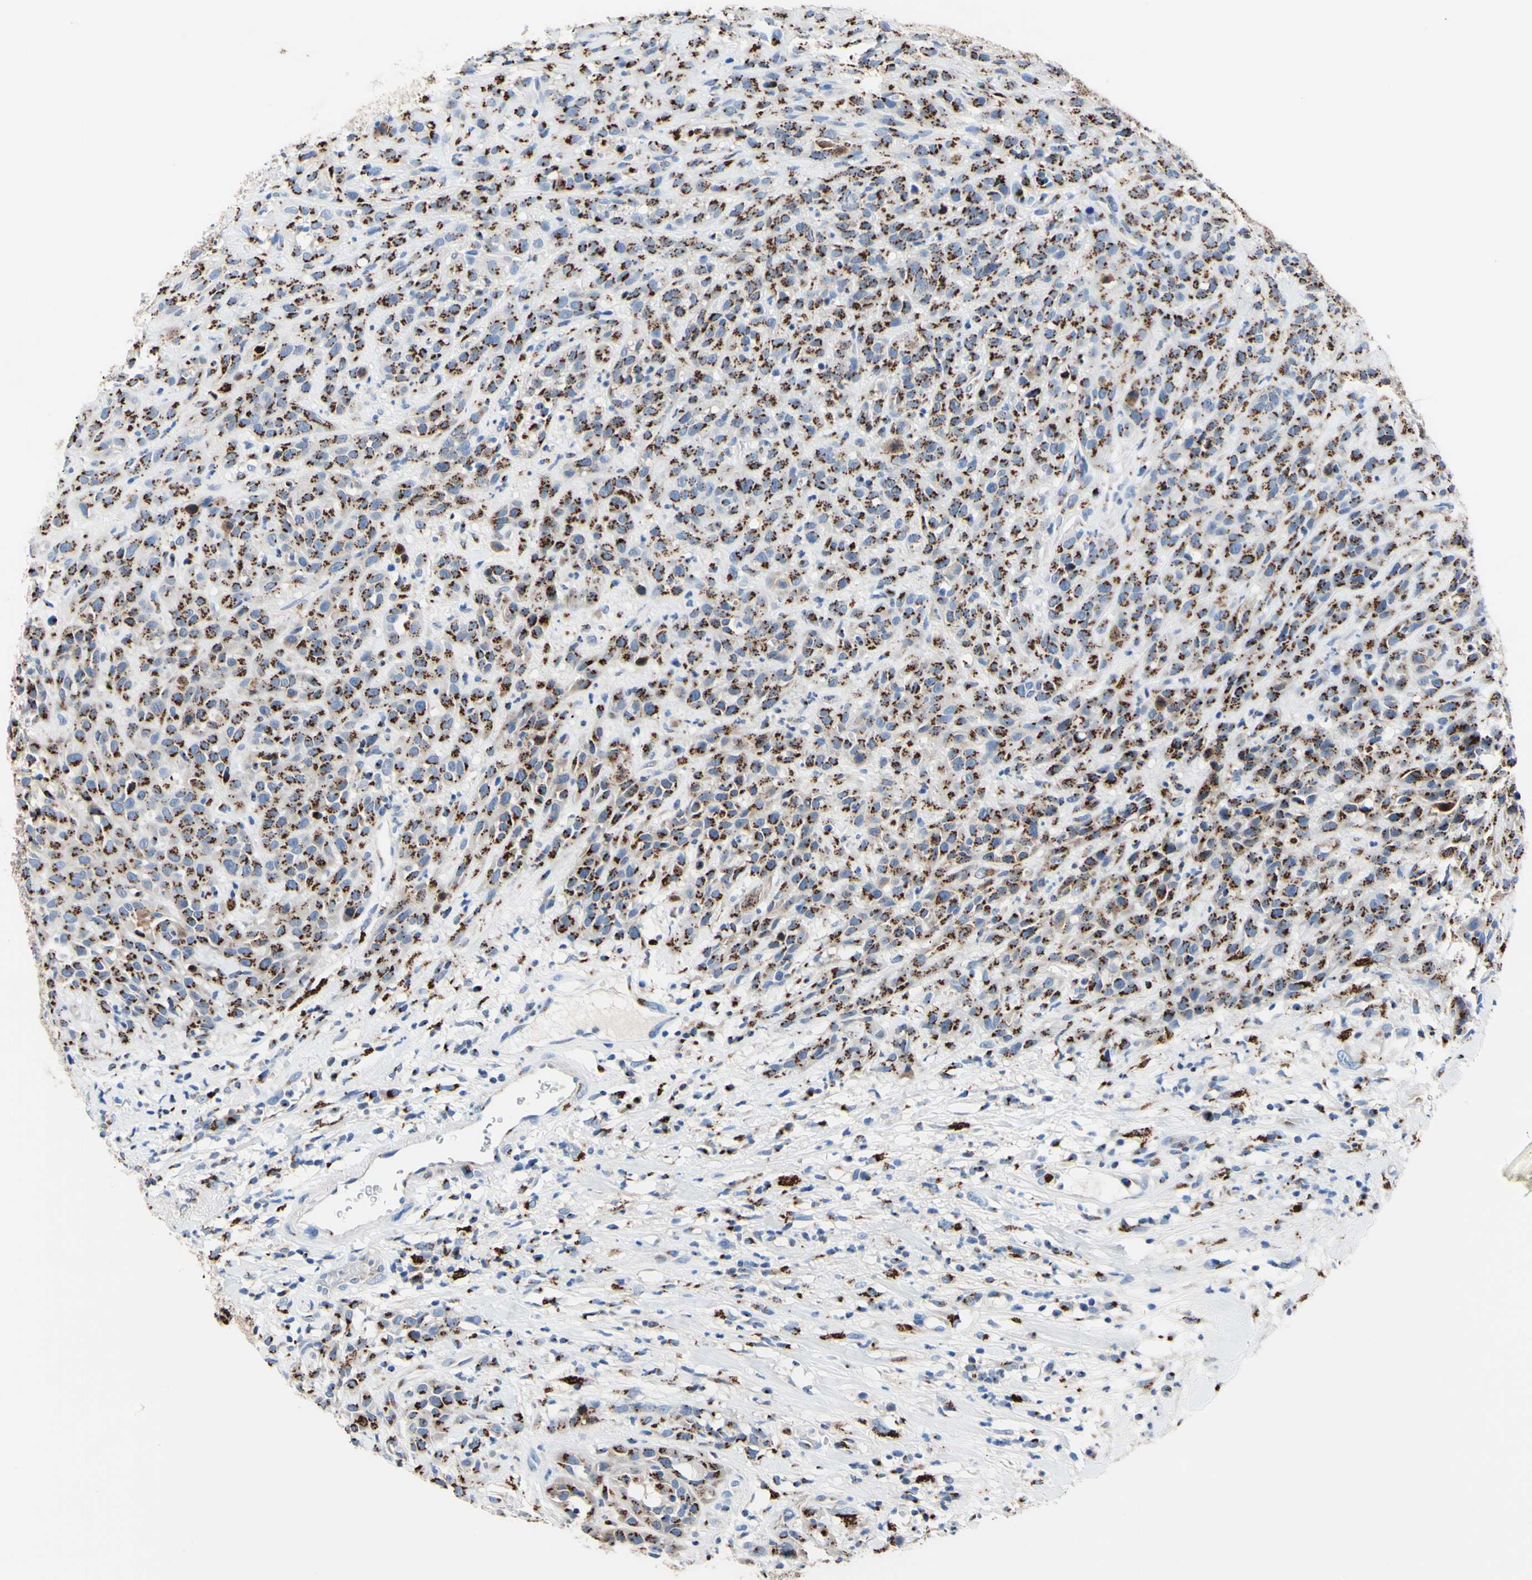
{"staining": {"intensity": "strong", "quantity": "25%-75%", "location": "cytoplasmic/membranous"}, "tissue": "head and neck cancer", "cell_type": "Tumor cells", "image_type": "cancer", "snomed": [{"axis": "morphology", "description": "Normal tissue, NOS"}, {"axis": "morphology", "description": "Squamous cell carcinoma, NOS"}, {"axis": "topography", "description": "Cartilage tissue"}, {"axis": "topography", "description": "Head-Neck"}], "caption": "This is a photomicrograph of immunohistochemistry (IHC) staining of squamous cell carcinoma (head and neck), which shows strong staining in the cytoplasmic/membranous of tumor cells.", "gene": "GALNT2", "patient": {"sex": "male", "age": 62}}